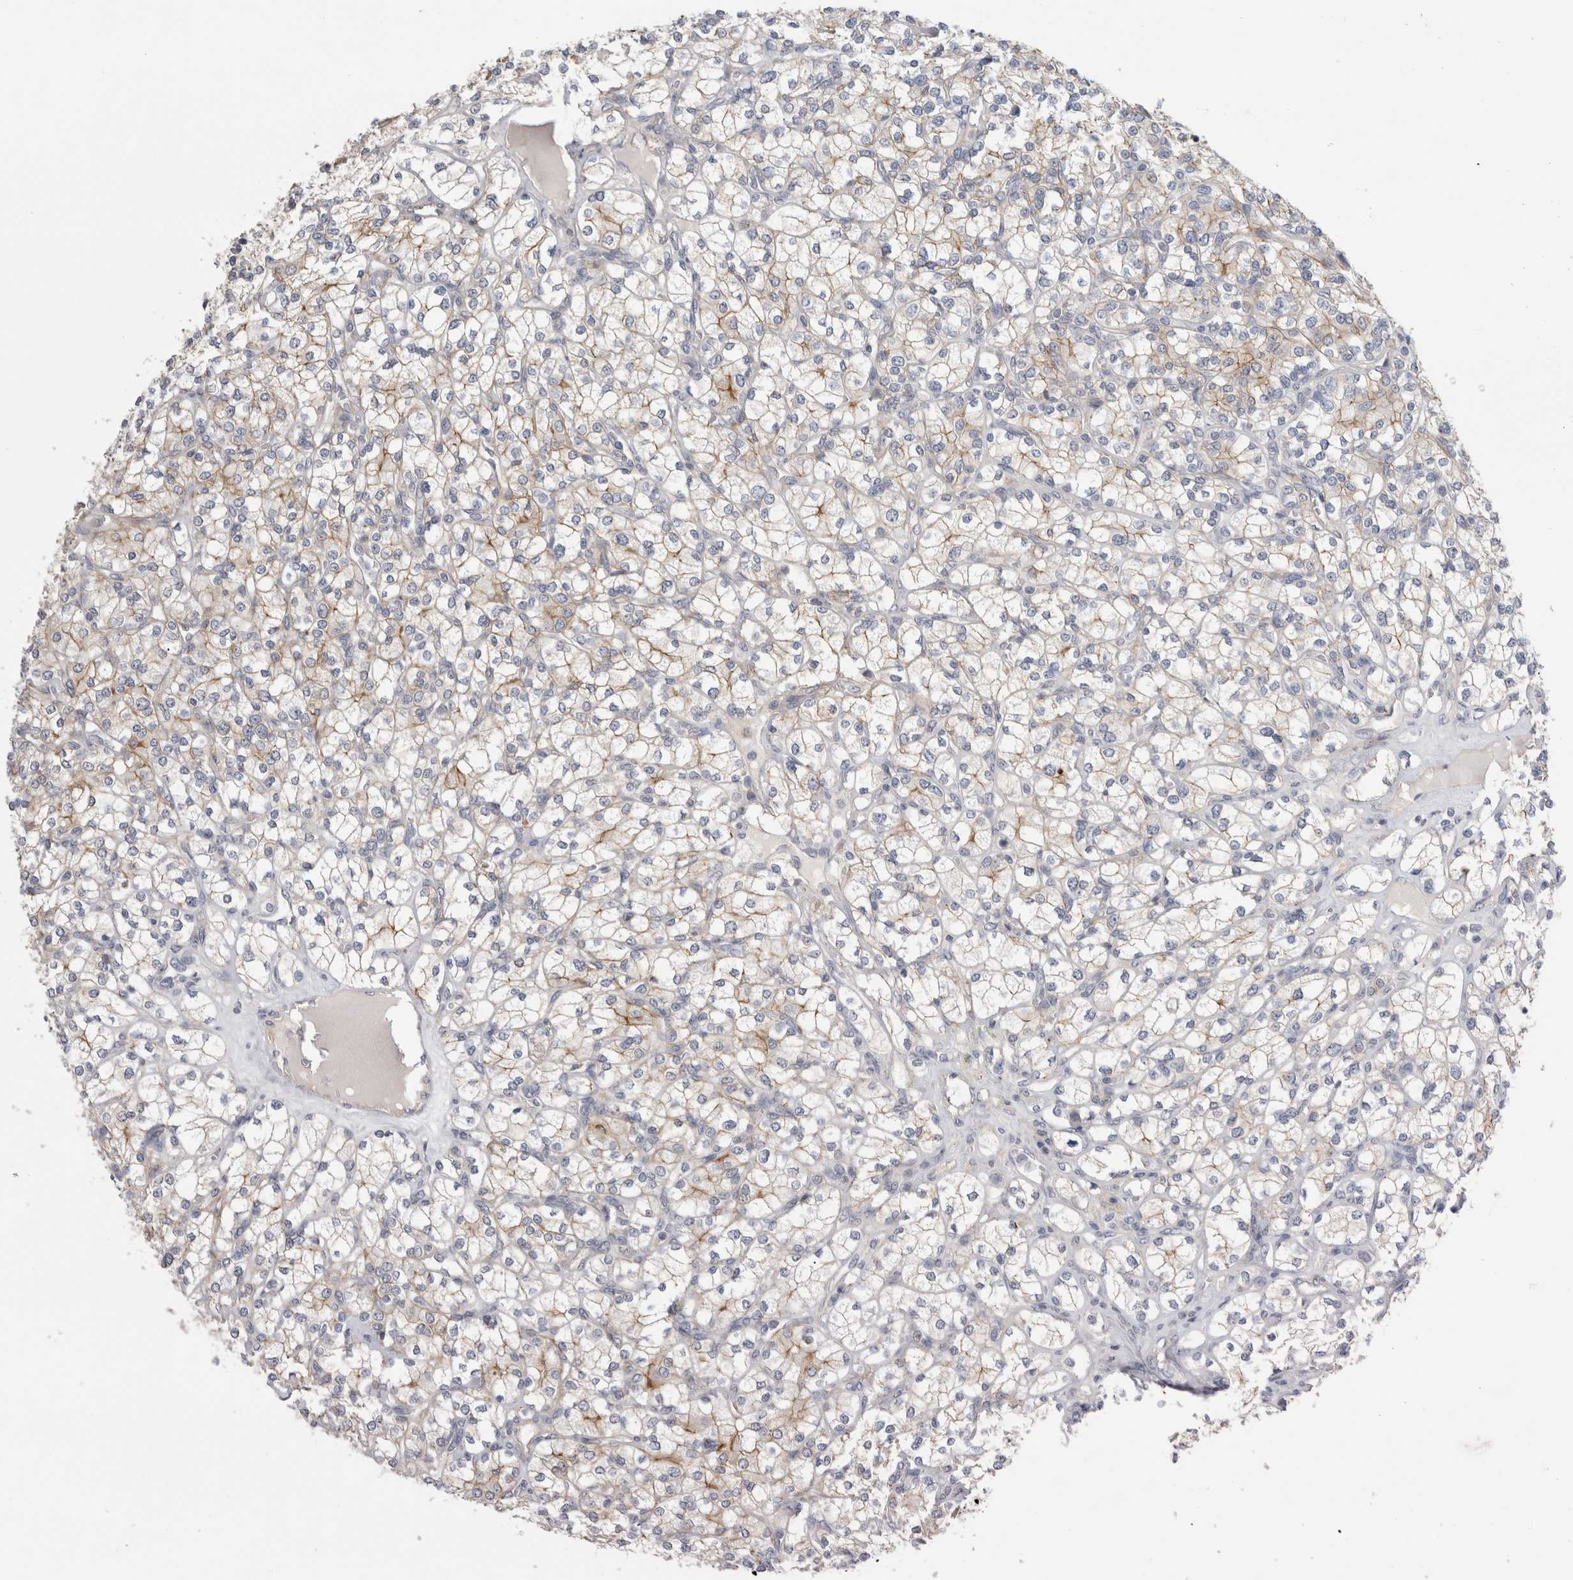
{"staining": {"intensity": "weak", "quantity": ">75%", "location": "cytoplasmic/membranous"}, "tissue": "renal cancer", "cell_type": "Tumor cells", "image_type": "cancer", "snomed": [{"axis": "morphology", "description": "Adenocarcinoma, NOS"}, {"axis": "topography", "description": "Kidney"}], "caption": "High-magnification brightfield microscopy of adenocarcinoma (renal) stained with DAB (3,3'-diaminobenzidine) (brown) and counterstained with hematoxylin (blue). tumor cells exhibit weak cytoplasmic/membranous positivity is appreciated in about>75% of cells.", "gene": "VANGL1", "patient": {"sex": "male", "age": 77}}